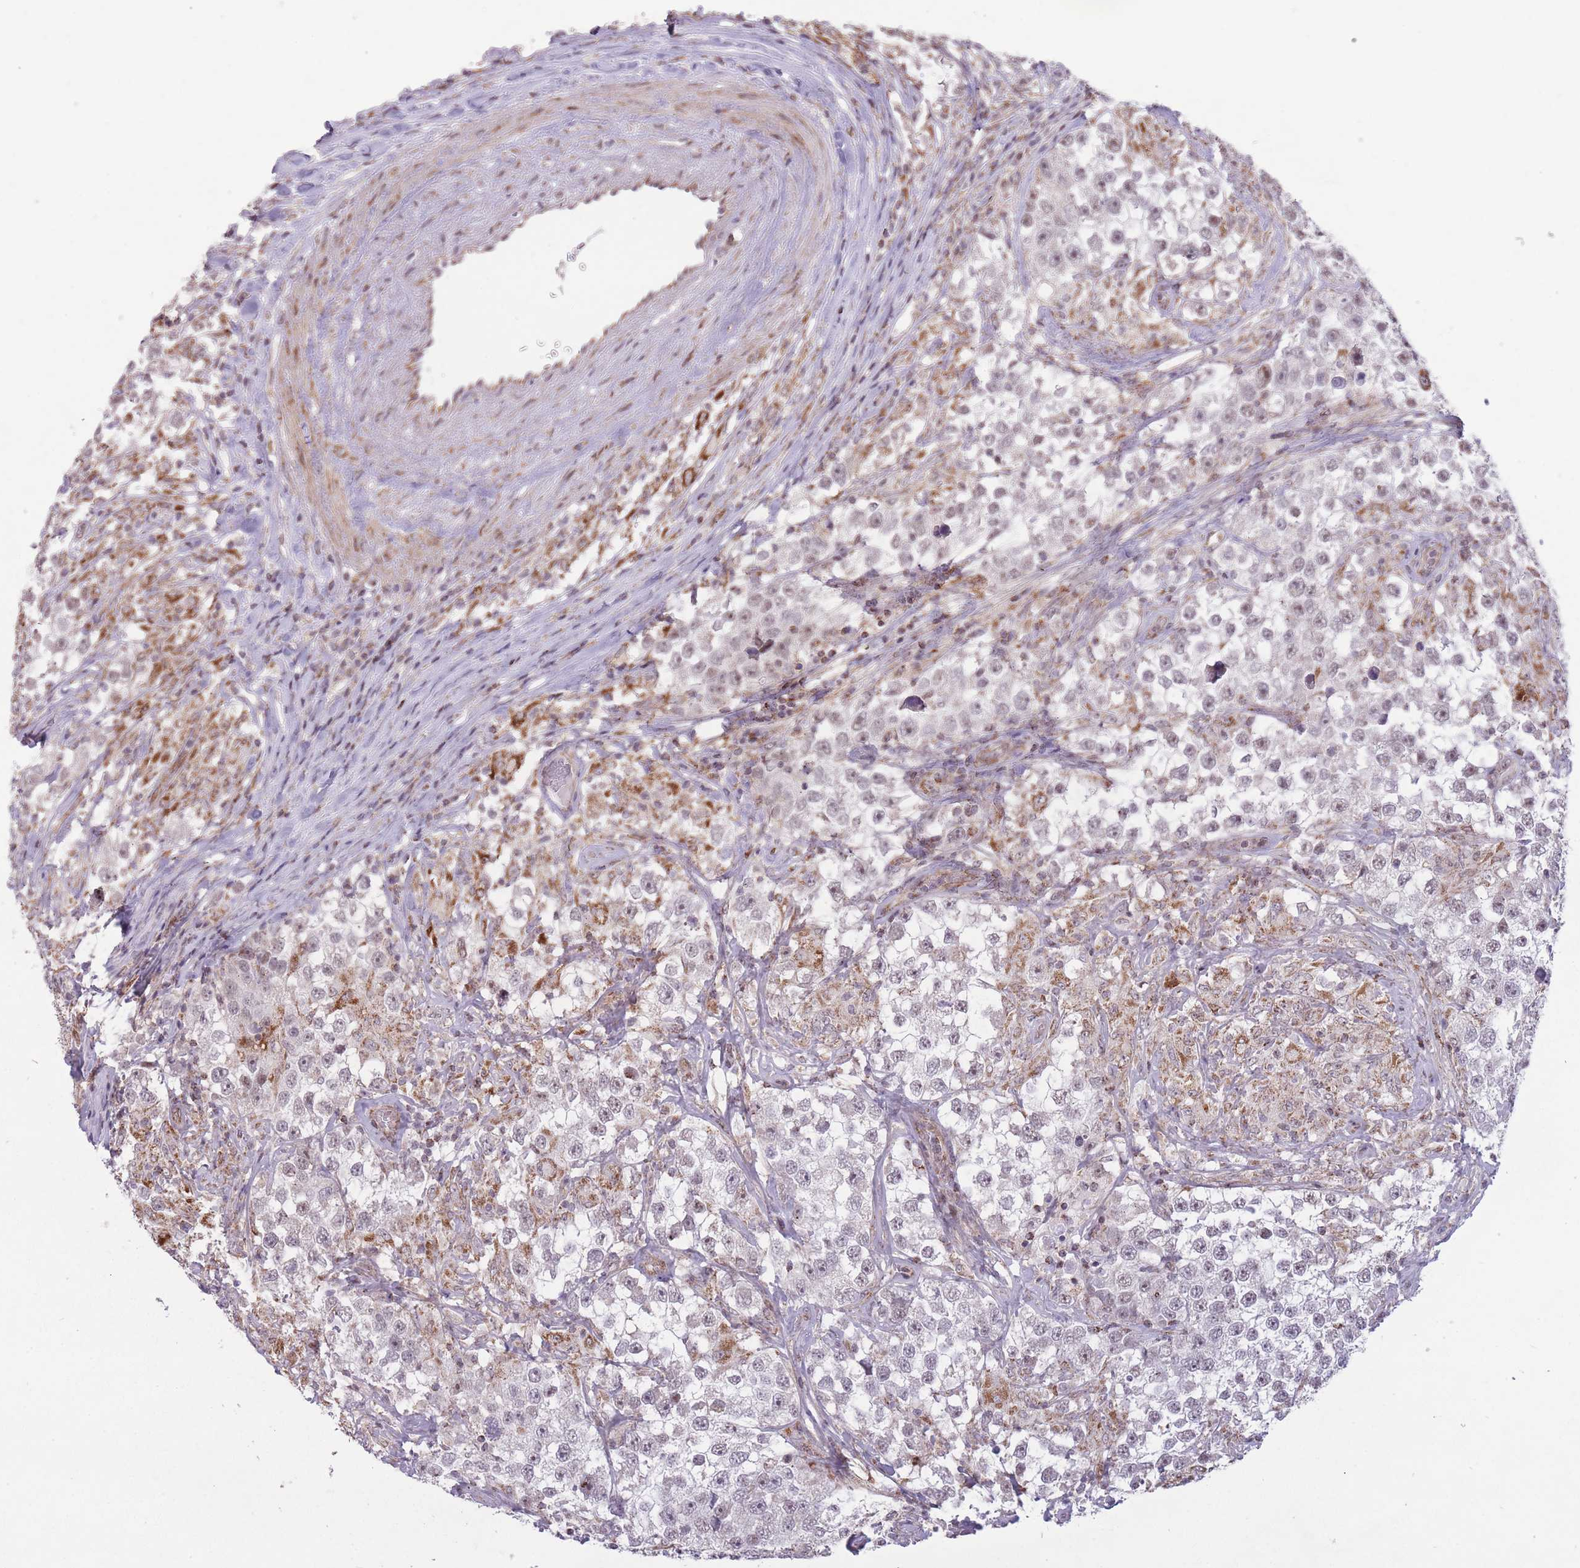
{"staining": {"intensity": "moderate", "quantity": "<25%", "location": "nuclear"}, "tissue": "testis cancer", "cell_type": "Tumor cells", "image_type": "cancer", "snomed": [{"axis": "morphology", "description": "Seminoma, NOS"}, {"axis": "topography", "description": "Testis"}], "caption": "Tumor cells reveal low levels of moderate nuclear staining in about <25% of cells in human seminoma (testis). The staining was performed using DAB (3,3'-diaminobenzidine), with brown indicating positive protein expression. Nuclei are stained blue with hematoxylin.", "gene": "DPYSL4", "patient": {"sex": "male", "age": 46}}